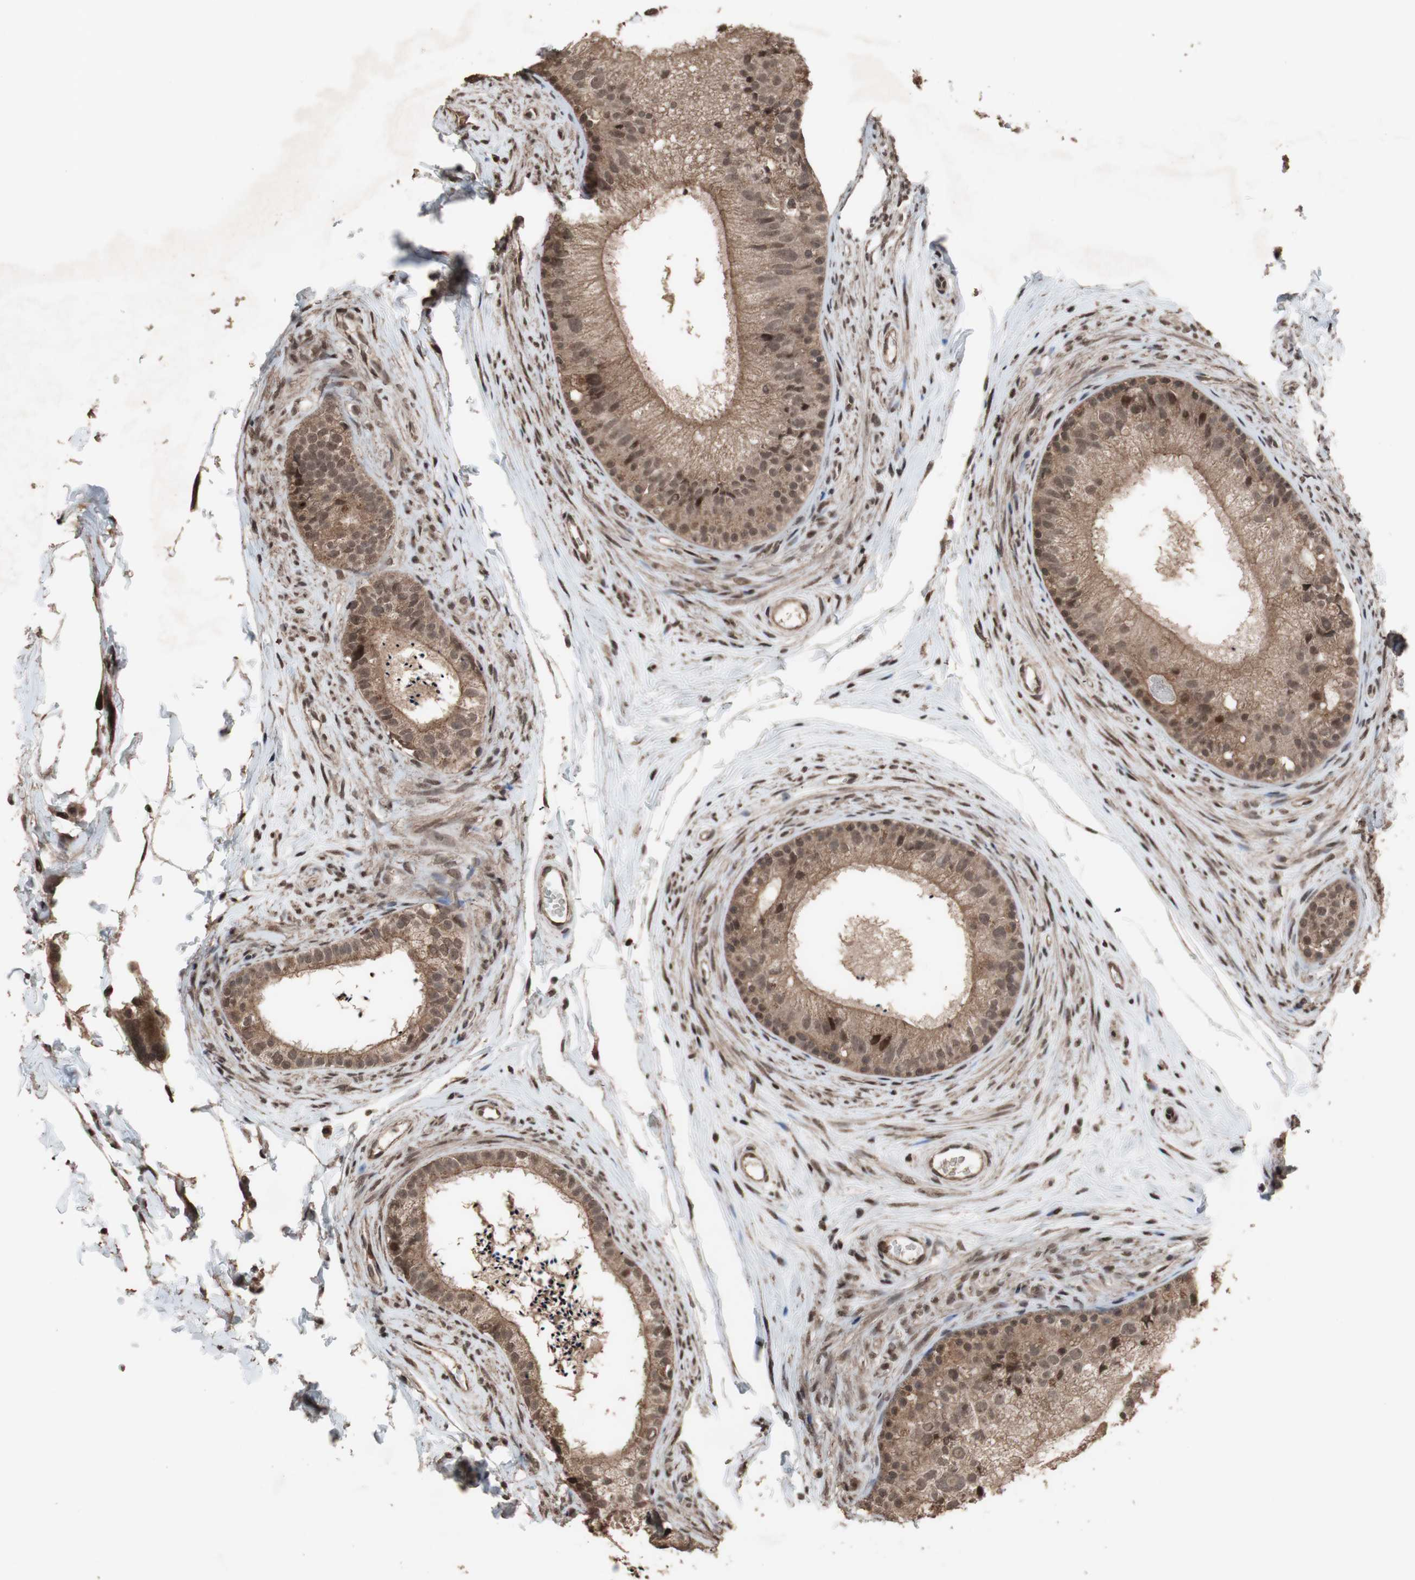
{"staining": {"intensity": "moderate", "quantity": ">75%", "location": "cytoplasmic/membranous,nuclear"}, "tissue": "epididymis", "cell_type": "Glandular cells", "image_type": "normal", "snomed": [{"axis": "morphology", "description": "Normal tissue, NOS"}, {"axis": "topography", "description": "Epididymis"}], "caption": "The micrograph displays immunohistochemical staining of unremarkable epididymis. There is moderate cytoplasmic/membranous,nuclear expression is identified in approximately >75% of glandular cells. Nuclei are stained in blue.", "gene": "KANSL1", "patient": {"sex": "male", "age": 56}}